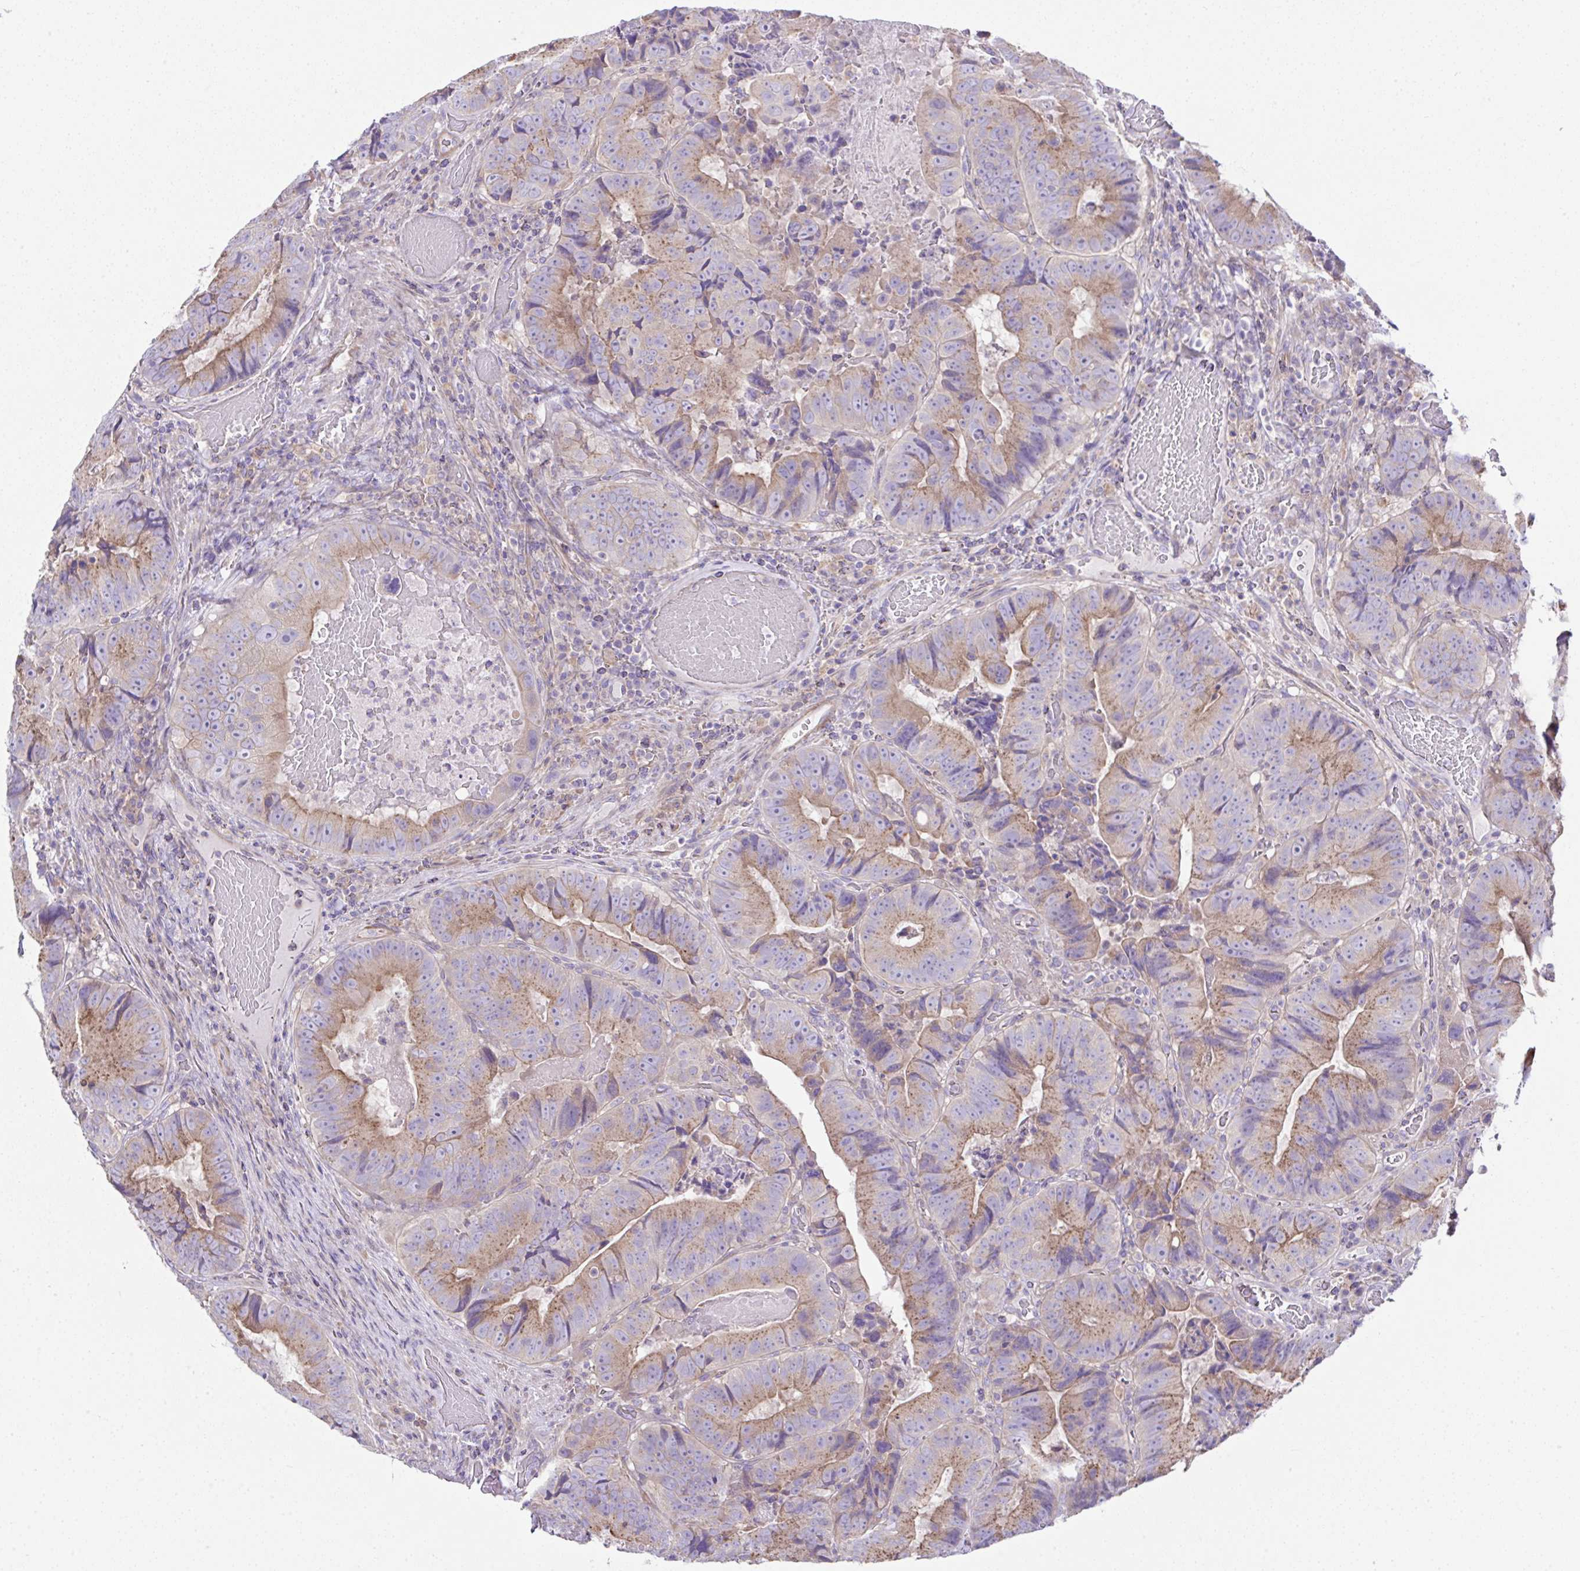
{"staining": {"intensity": "moderate", "quantity": ">75%", "location": "cytoplasmic/membranous"}, "tissue": "colorectal cancer", "cell_type": "Tumor cells", "image_type": "cancer", "snomed": [{"axis": "morphology", "description": "Adenocarcinoma, NOS"}, {"axis": "topography", "description": "Colon"}], "caption": "Colorectal cancer stained with immunohistochemistry (IHC) shows moderate cytoplasmic/membranous positivity in about >75% of tumor cells. (DAB (3,3'-diaminobenzidine) IHC with brightfield microscopy, high magnification).", "gene": "OR4P4", "patient": {"sex": "female", "age": 86}}